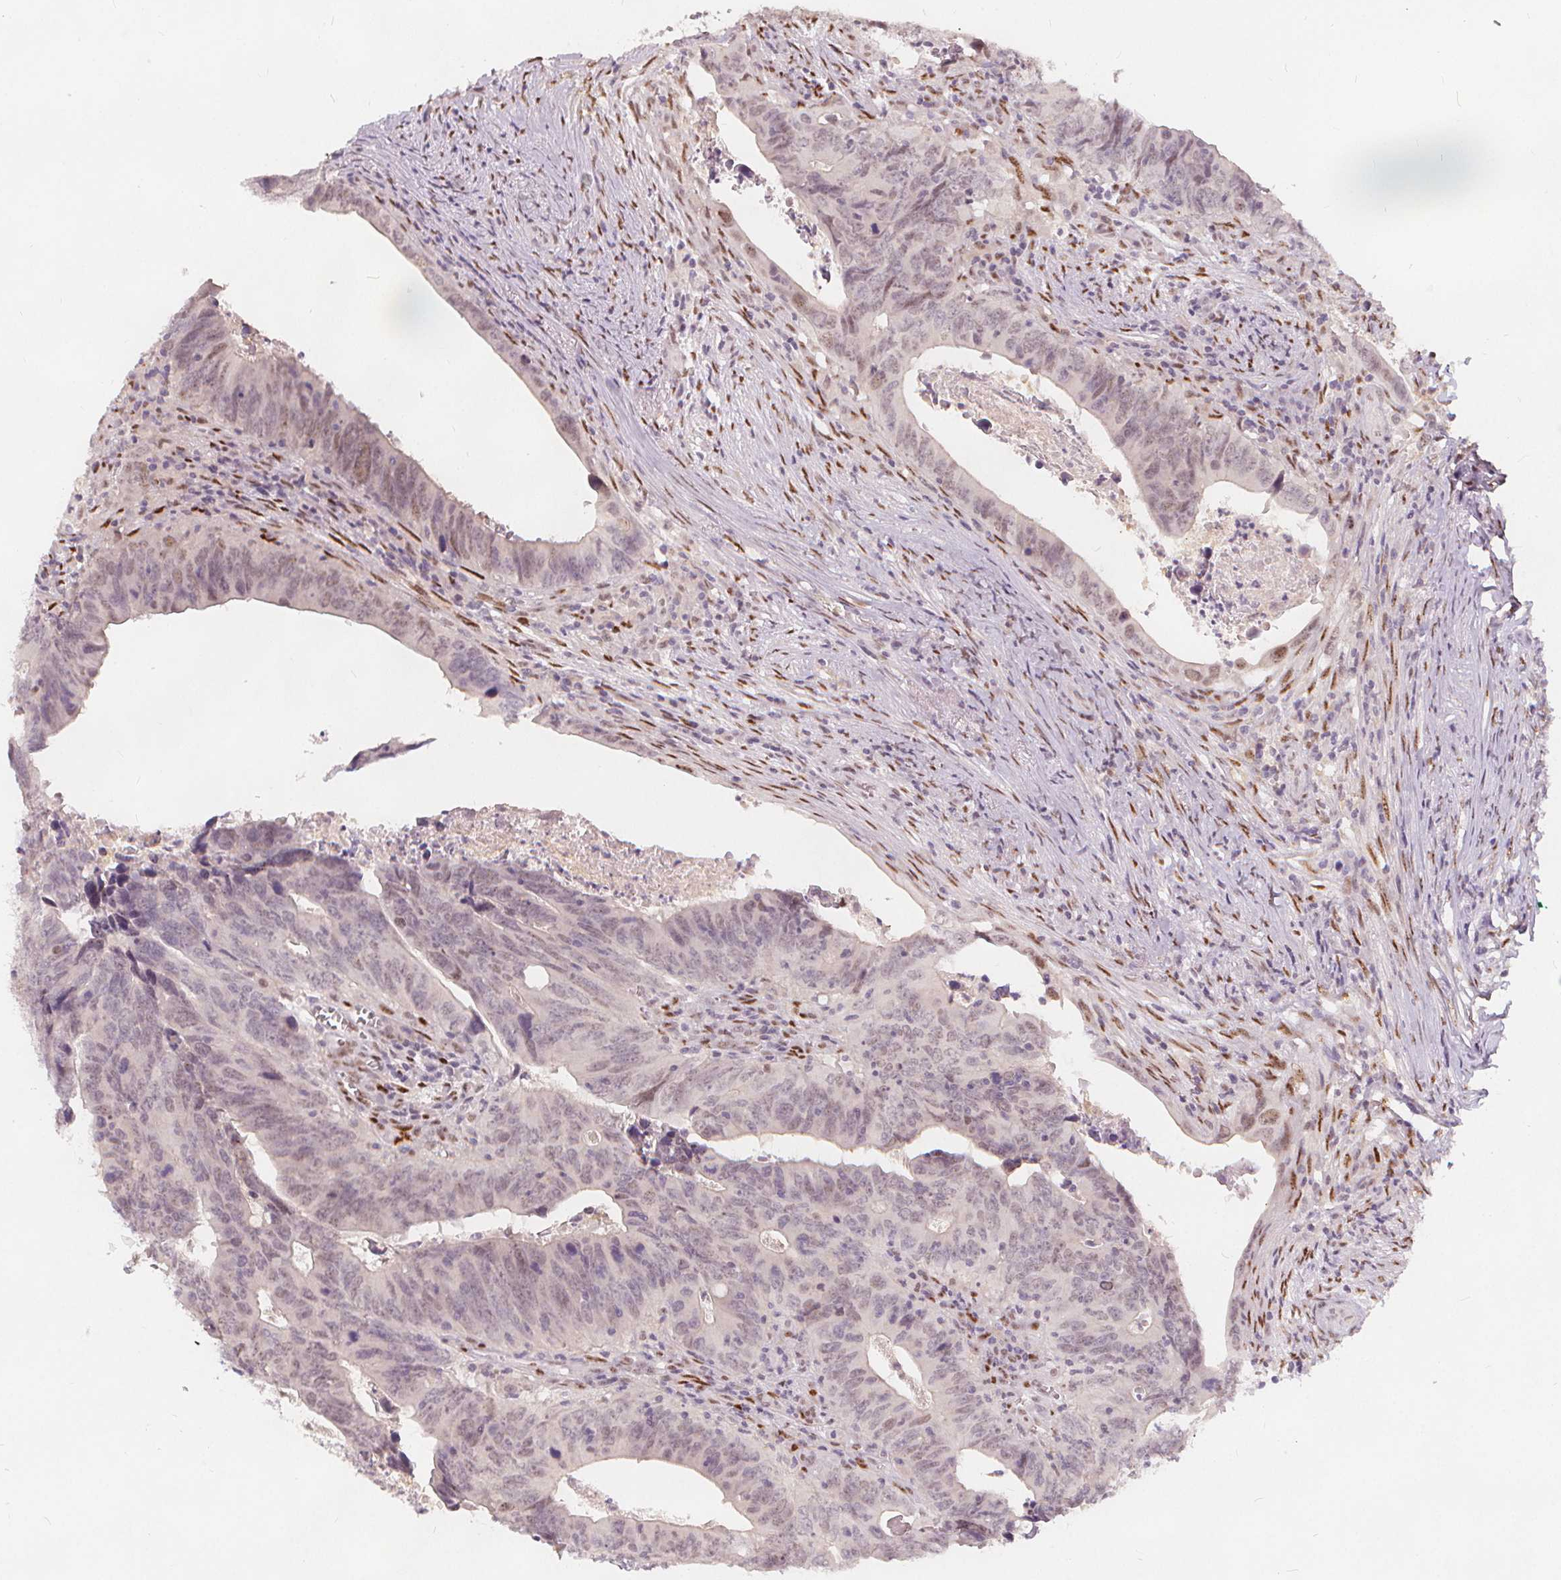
{"staining": {"intensity": "weak", "quantity": "<25%", "location": "cytoplasmic/membranous"}, "tissue": "colorectal cancer", "cell_type": "Tumor cells", "image_type": "cancer", "snomed": [{"axis": "morphology", "description": "Adenocarcinoma, NOS"}, {"axis": "topography", "description": "Colon"}], "caption": "Immunohistochemical staining of human adenocarcinoma (colorectal) exhibits no significant staining in tumor cells.", "gene": "DRC3", "patient": {"sex": "female", "age": 82}}